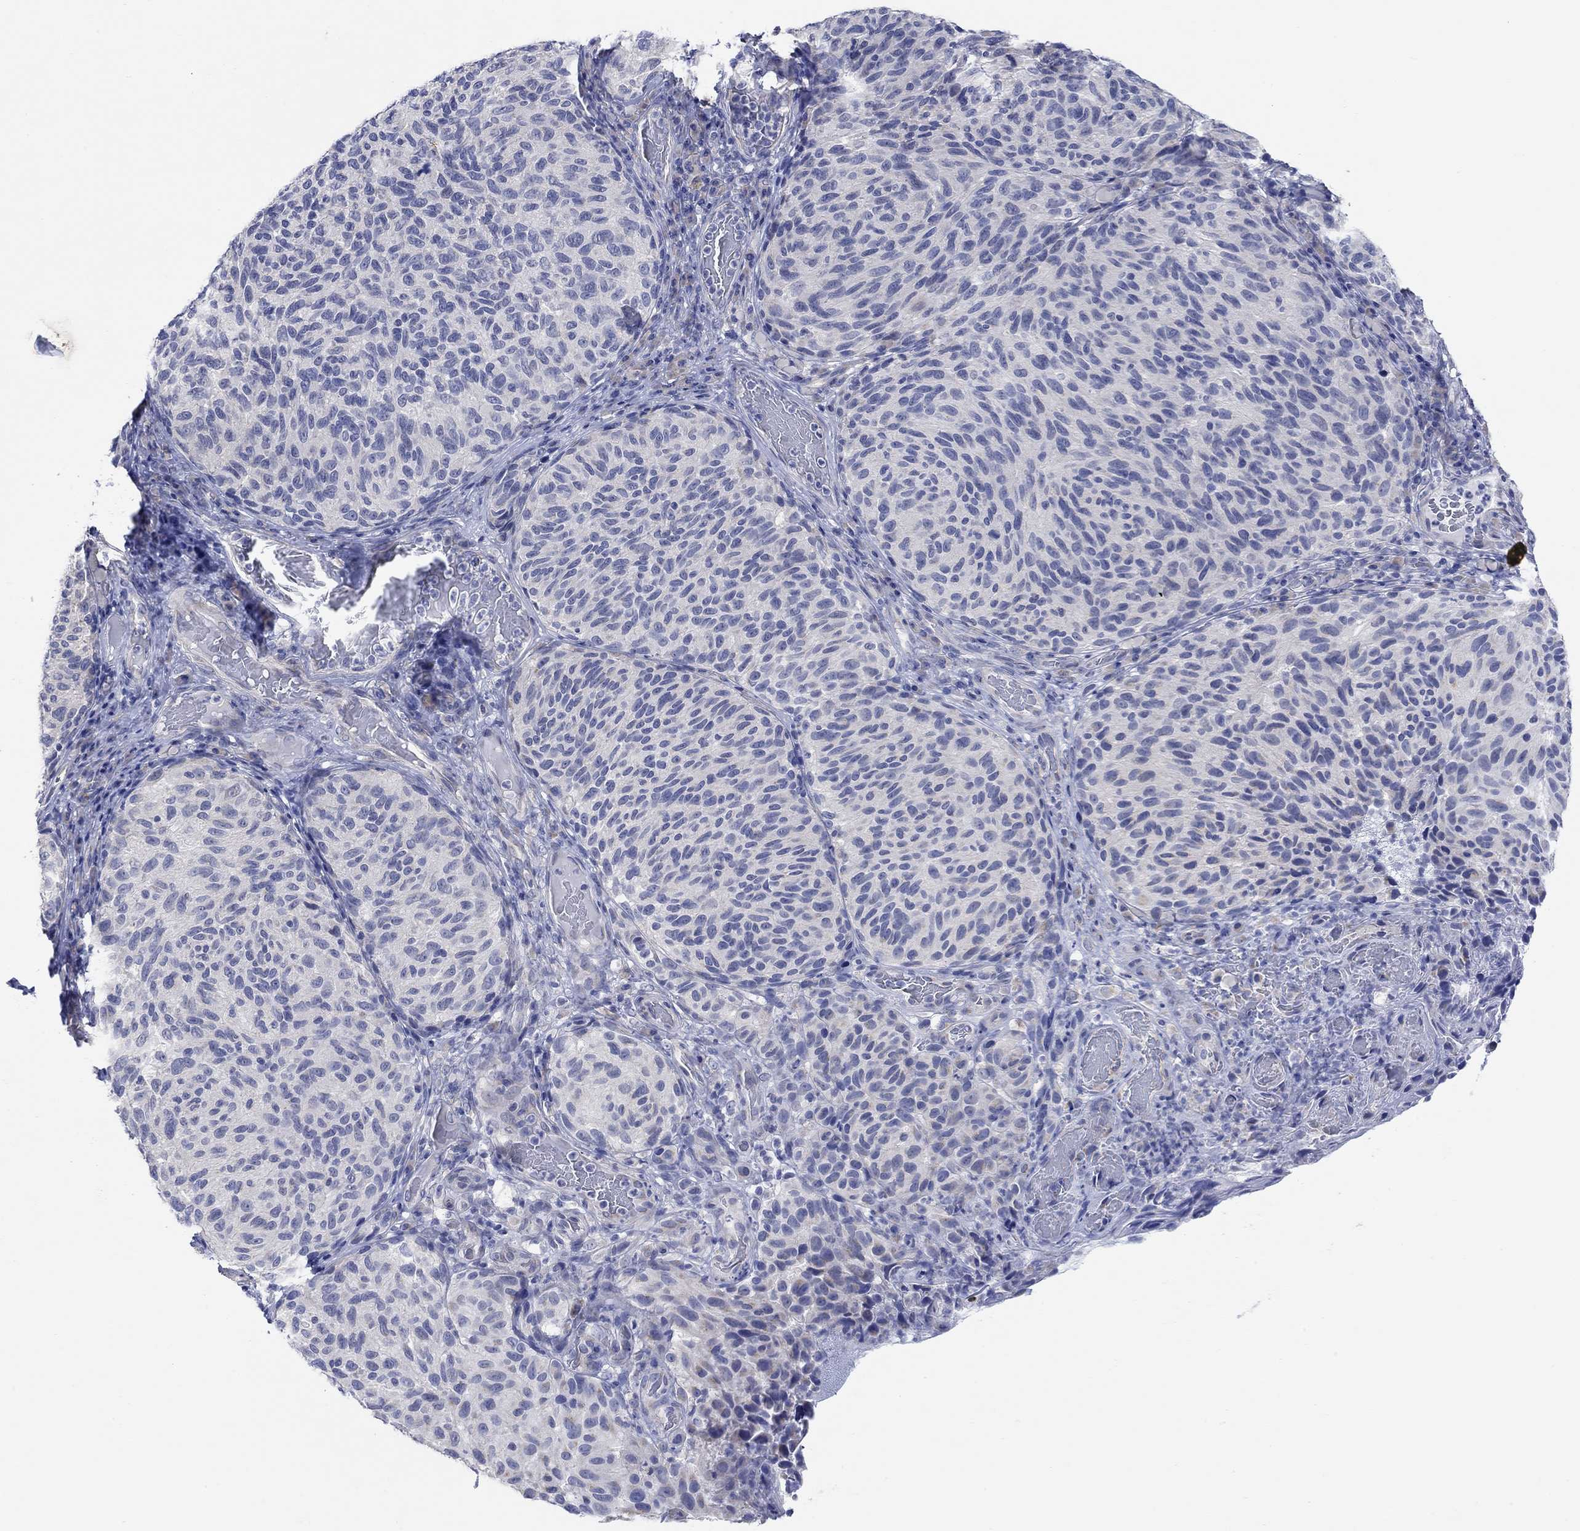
{"staining": {"intensity": "negative", "quantity": "none", "location": "none"}, "tissue": "melanoma", "cell_type": "Tumor cells", "image_type": "cancer", "snomed": [{"axis": "morphology", "description": "Malignant melanoma, NOS"}, {"axis": "topography", "description": "Skin"}], "caption": "There is no significant positivity in tumor cells of melanoma.", "gene": "KRT222", "patient": {"sex": "female", "age": 73}}